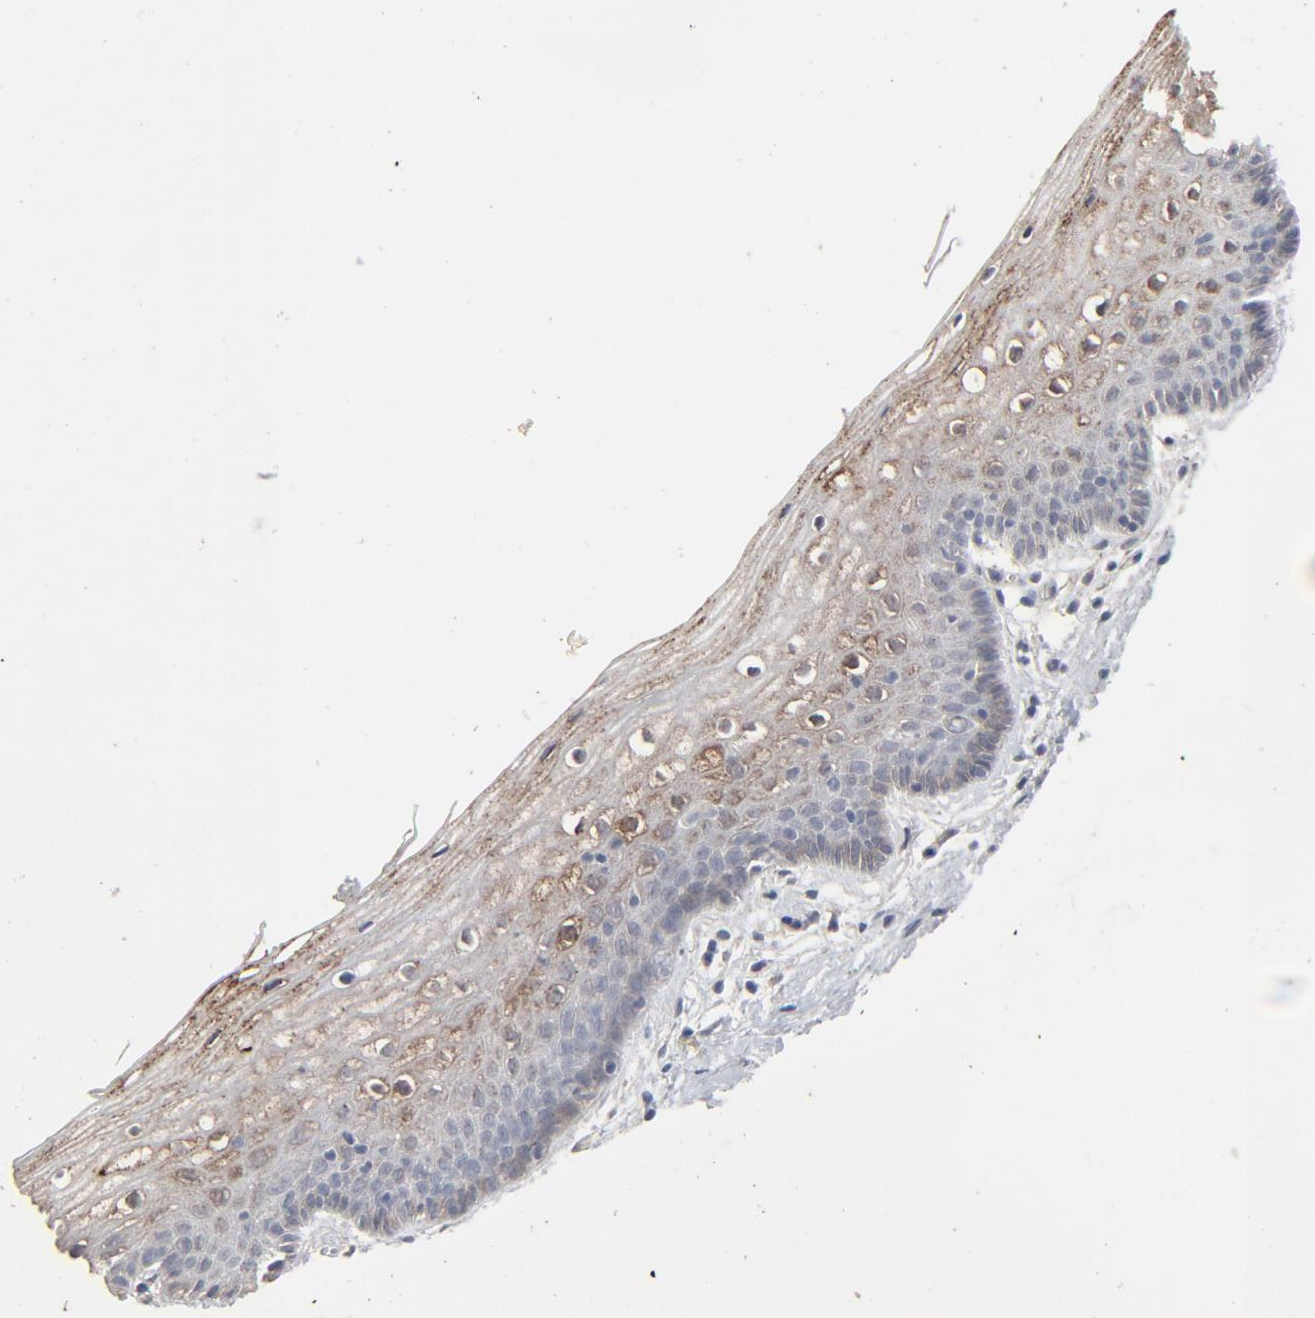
{"staining": {"intensity": "moderate", "quantity": "25%-75%", "location": "cytoplasmic/membranous"}, "tissue": "vagina", "cell_type": "Squamous epithelial cells", "image_type": "normal", "snomed": [{"axis": "morphology", "description": "Normal tissue, NOS"}, {"axis": "topography", "description": "Vagina"}], "caption": "A medium amount of moderate cytoplasmic/membranous expression is seen in approximately 25%-75% of squamous epithelial cells in unremarkable vagina. (brown staining indicates protein expression, while blue staining denotes nuclei).", "gene": "JAM3", "patient": {"sex": "female", "age": 46}}